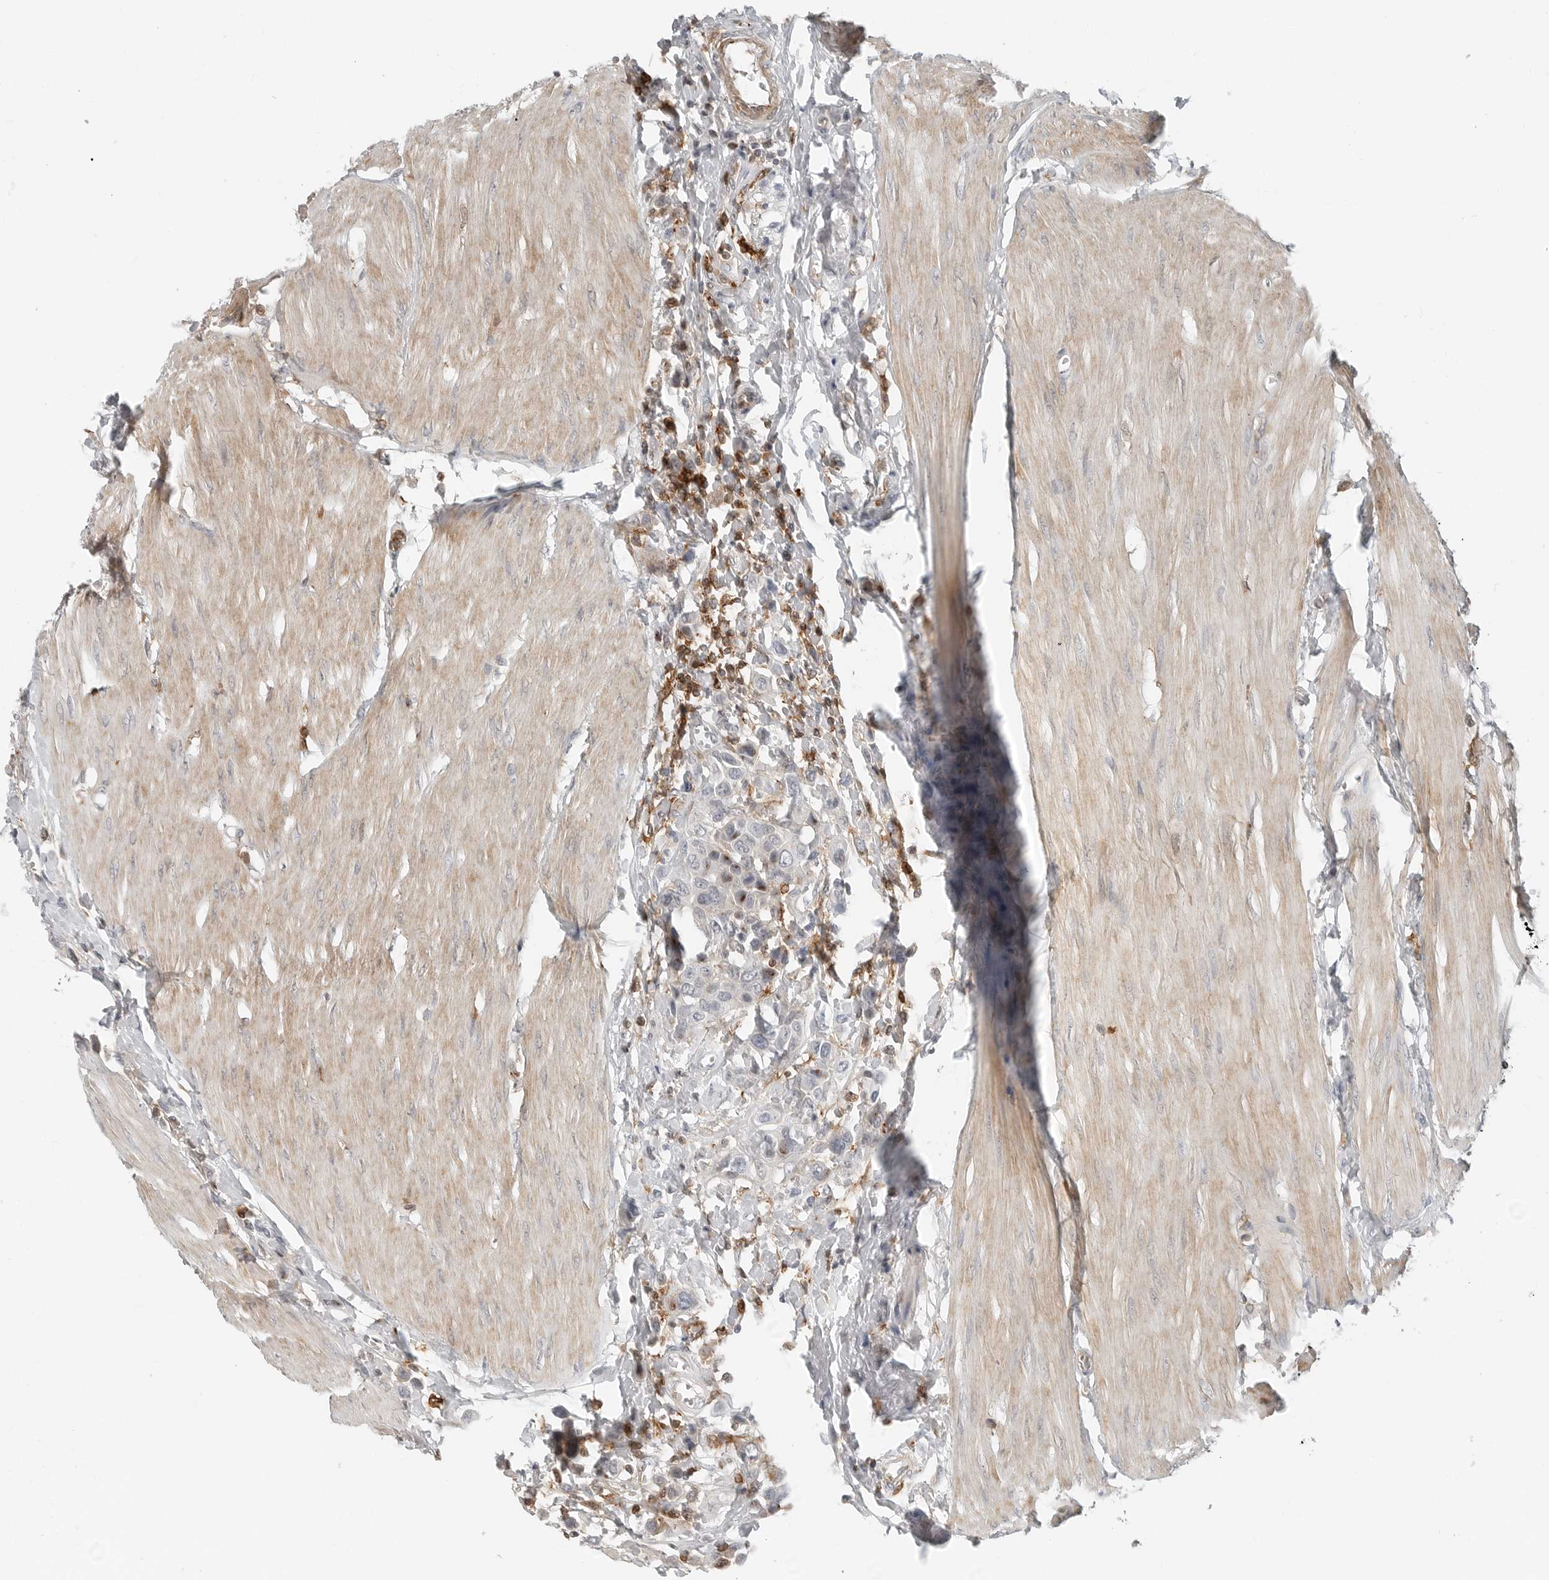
{"staining": {"intensity": "negative", "quantity": "none", "location": "none"}, "tissue": "urothelial cancer", "cell_type": "Tumor cells", "image_type": "cancer", "snomed": [{"axis": "morphology", "description": "Urothelial carcinoma, High grade"}, {"axis": "topography", "description": "Urinary bladder"}], "caption": "High power microscopy image of an immunohistochemistry image of urothelial cancer, revealing no significant staining in tumor cells.", "gene": "LEFTY2", "patient": {"sex": "male", "age": 50}}